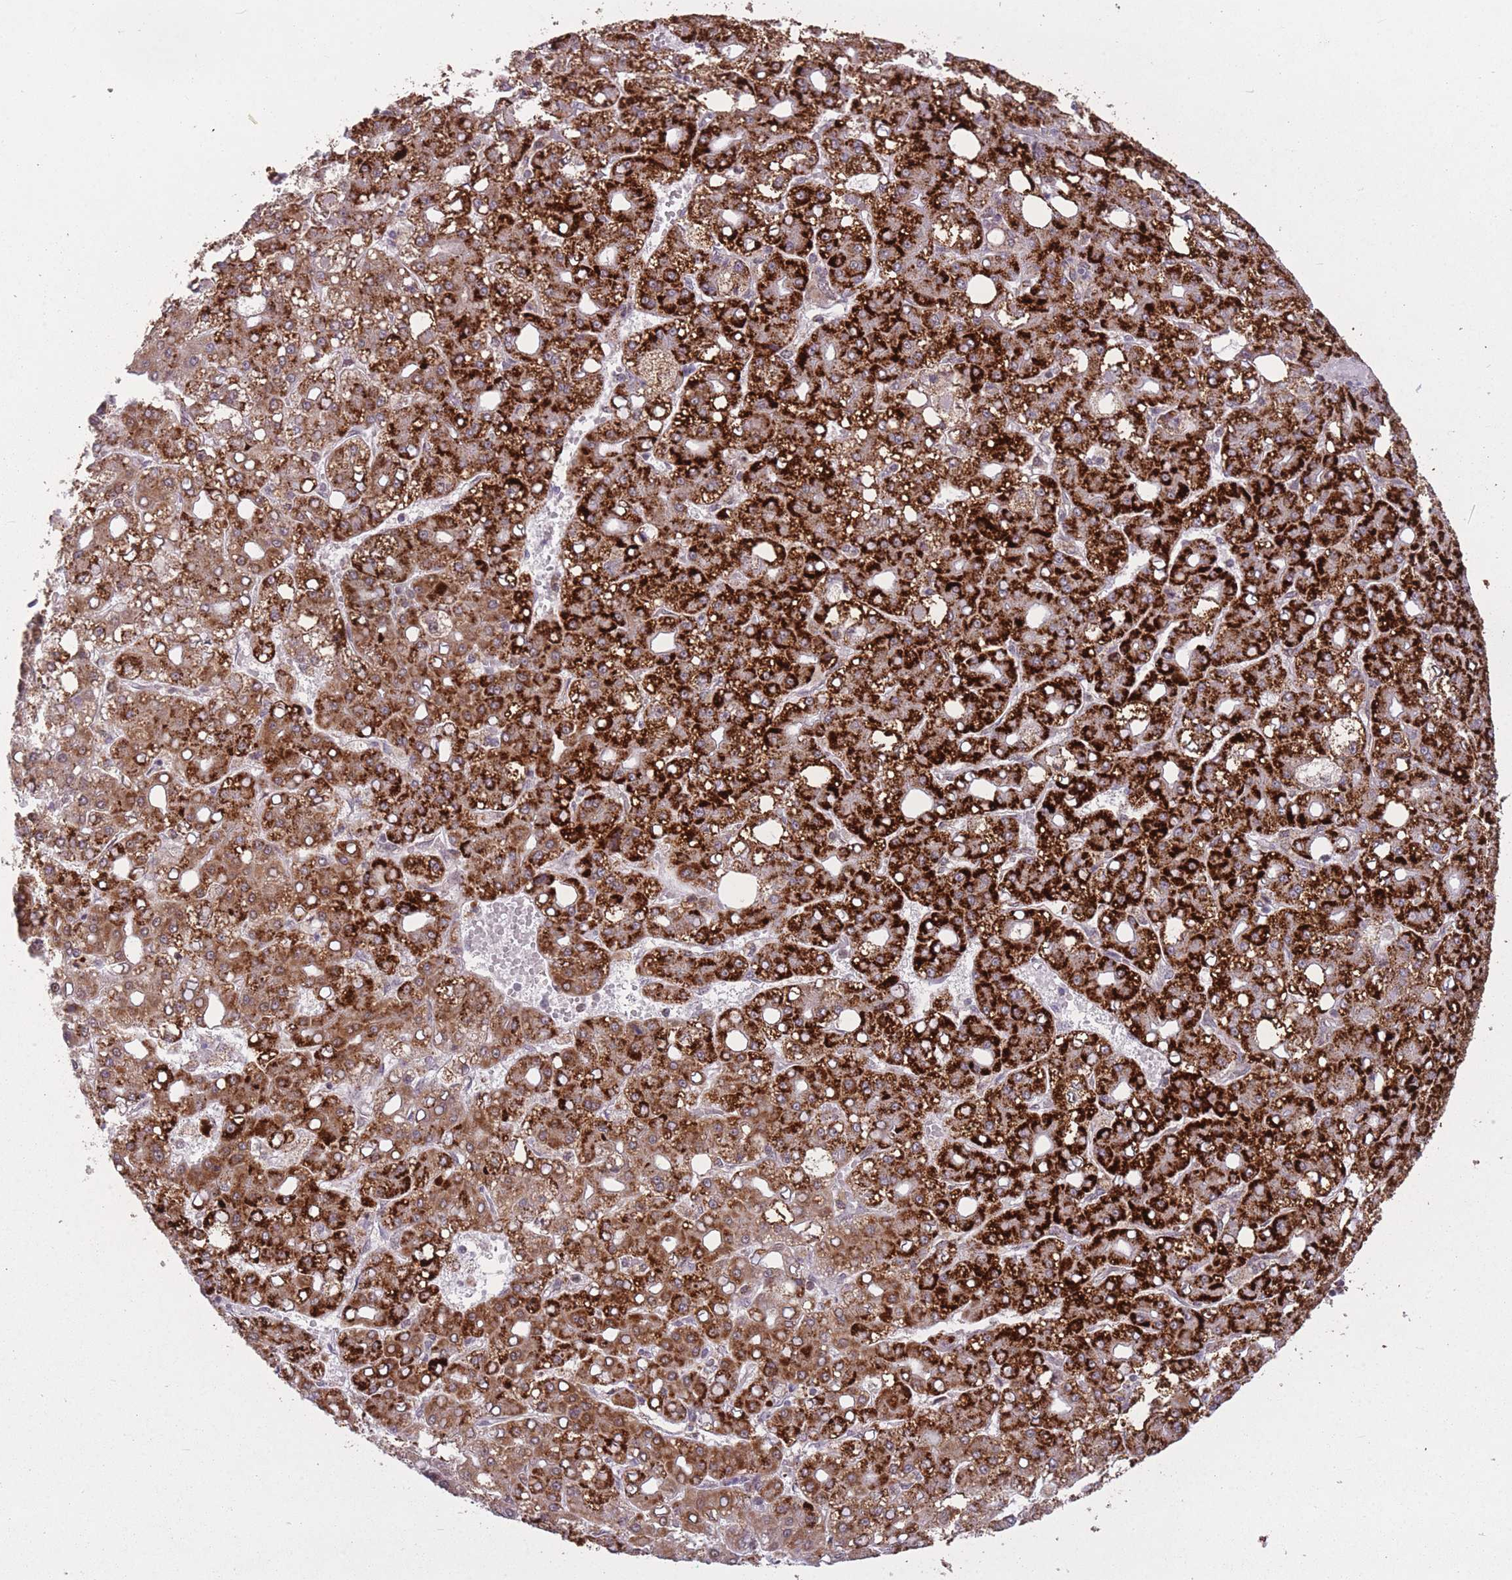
{"staining": {"intensity": "strong", "quantity": ">75%", "location": "cytoplasmic/membranous"}, "tissue": "liver cancer", "cell_type": "Tumor cells", "image_type": "cancer", "snomed": [{"axis": "morphology", "description": "Carcinoma, Hepatocellular, NOS"}, {"axis": "topography", "description": "Liver"}], "caption": "Immunohistochemical staining of liver cancer (hepatocellular carcinoma) reveals high levels of strong cytoplasmic/membranous staining in approximately >75% of tumor cells.", "gene": "DPYSL4", "patient": {"sex": "male", "age": 65}}